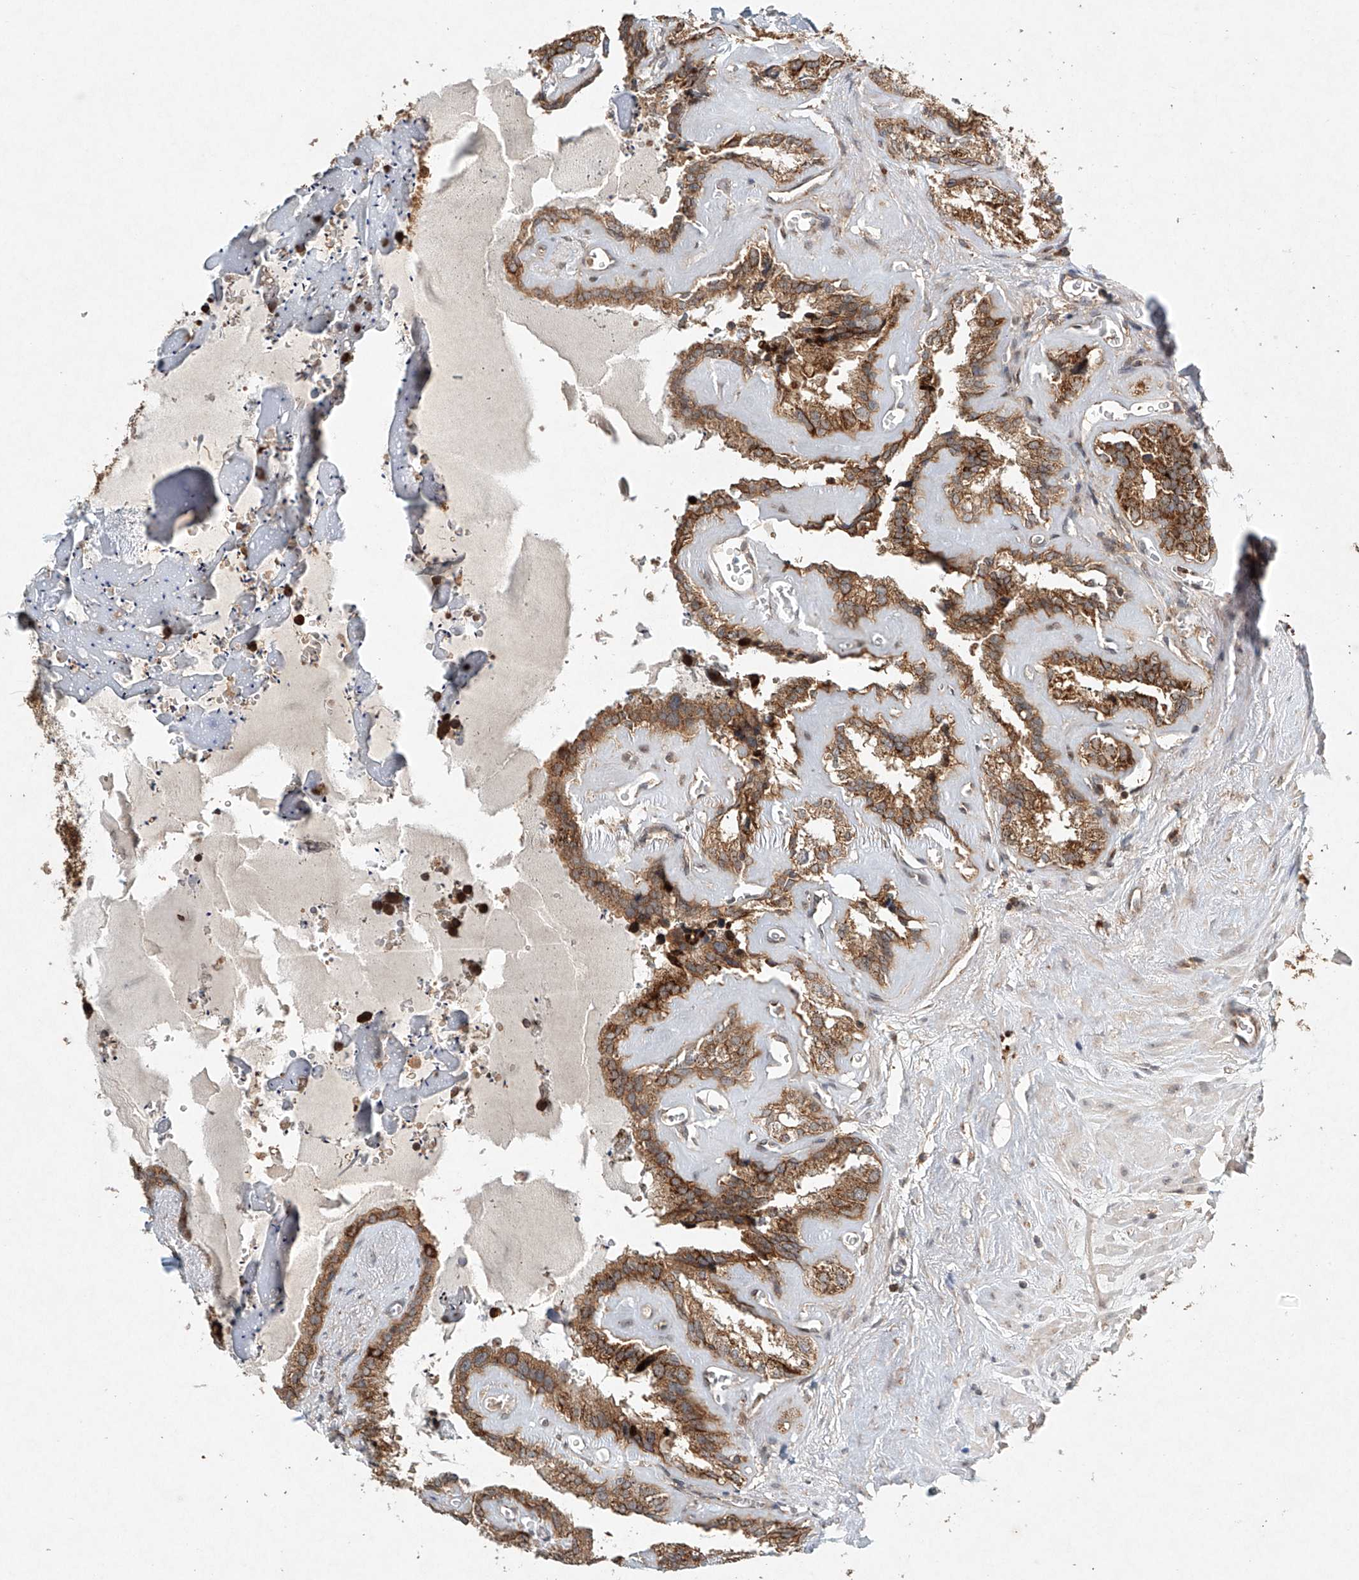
{"staining": {"intensity": "moderate", "quantity": ">75%", "location": "cytoplasmic/membranous"}, "tissue": "seminal vesicle", "cell_type": "Glandular cells", "image_type": "normal", "snomed": [{"axis": "morphology", "description": "Normal tissue, NOS"}, {"axis": "topography", "description": "Prostate"}, {"axis": "topography", "description": "Seminal veicle"}], "caption": "DAB (3,3'-diaminobenzidine) immunohistochemical staining of benign human seminal vesicle demonstrates moderate cytoplasmic/membranous protein expression in approximately >75% of glandular cells. Using DAB (brown) and hematoxylin (blue) stains, captured at high magnification using brightfield microscopy.", "gene": "DCAF11", "patient": {"sex": "male", "age": 59}}